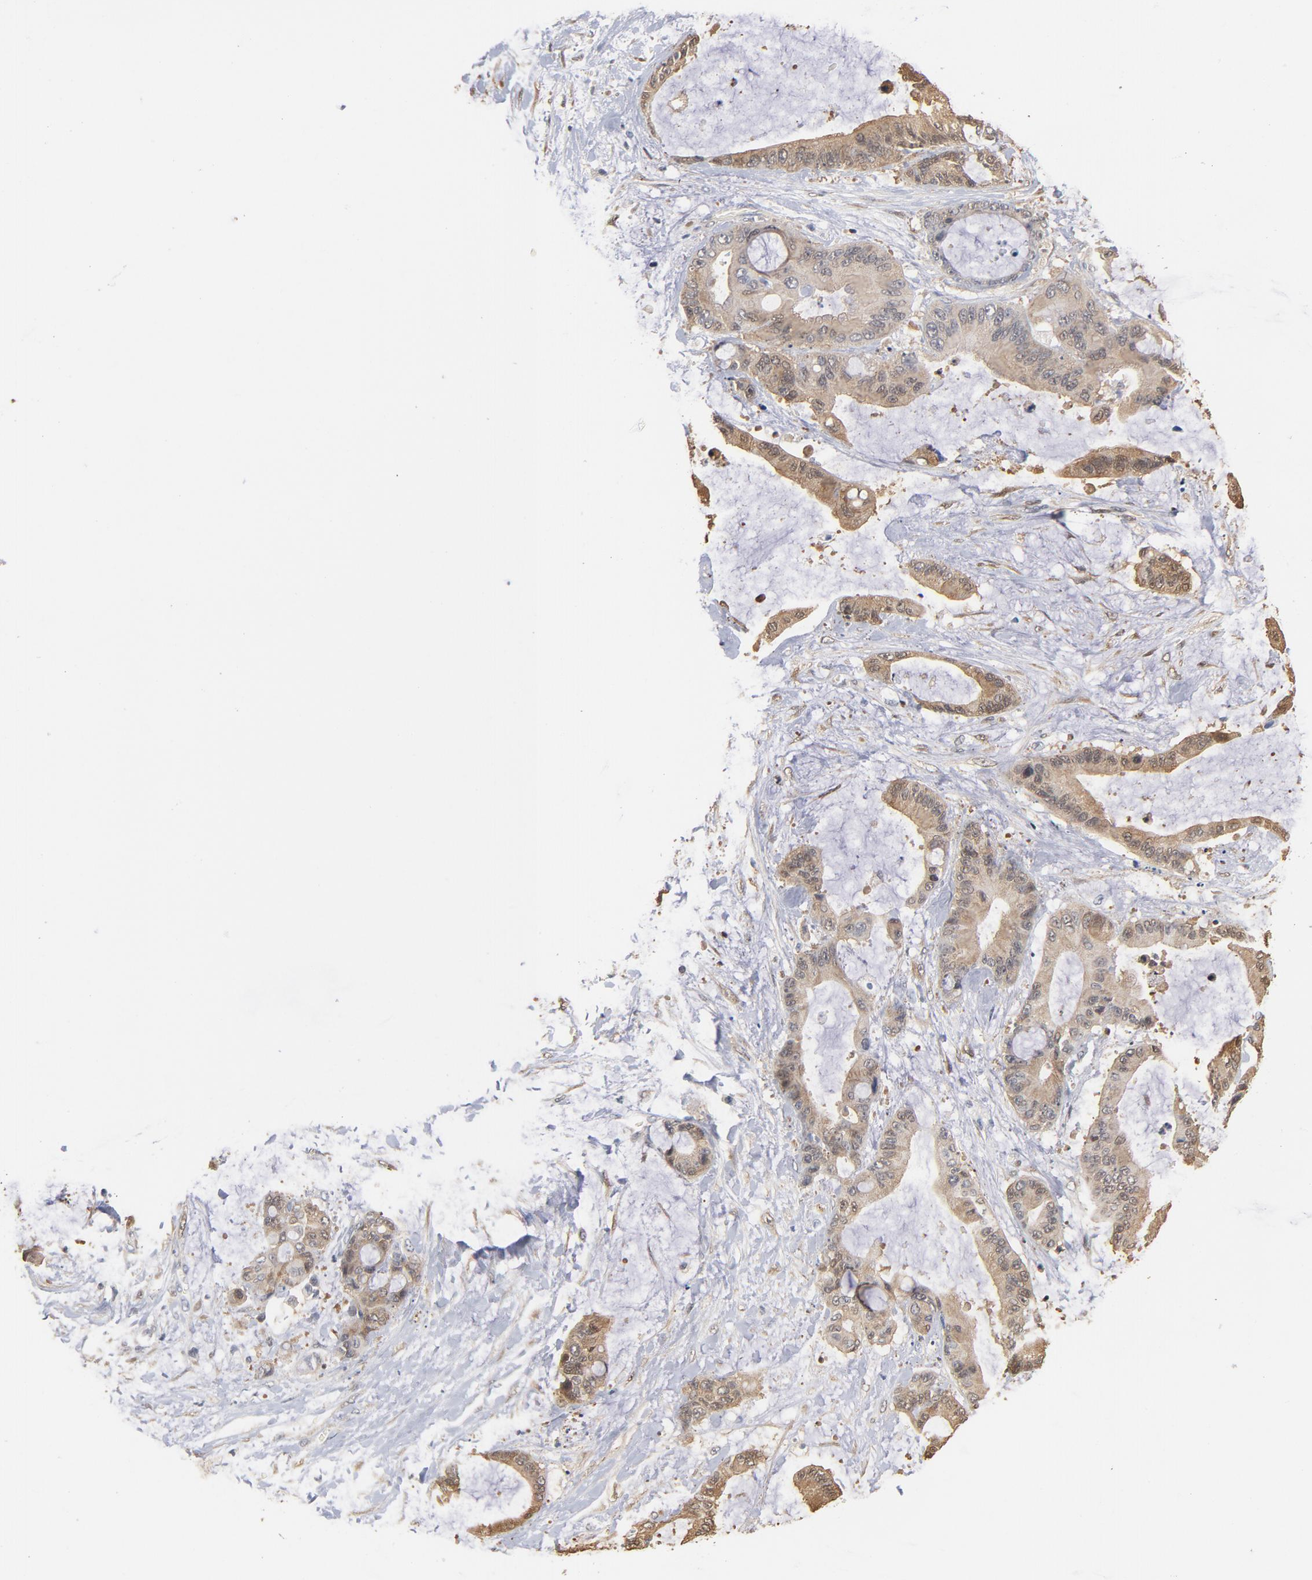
{"staining": {"intensity": "strong", "quantity": ">75%", "location": "cytoplasmic/membranous"}, "tissue": "liver cancer", "cell_type": "Tumor cells", "image_type": "cancer", "snomed": [{"axis": "morphology", "description": "Cholangiocarcinoma"}, {"axis": "topography", "description": "Liver"}], "caption": "Immunohistochemistry (IHC) photomicrograph of neoplastic tissue: human liver cancer stained using immunohistochemistry reveals high levels of strong protein expression localized specifically in the cytoplasmic/membranous of tumor cells, appearing as a cytoplasmic/membranous brown color.", "gene": "MIF", "patient": {"sex": "female", "age": 73}}